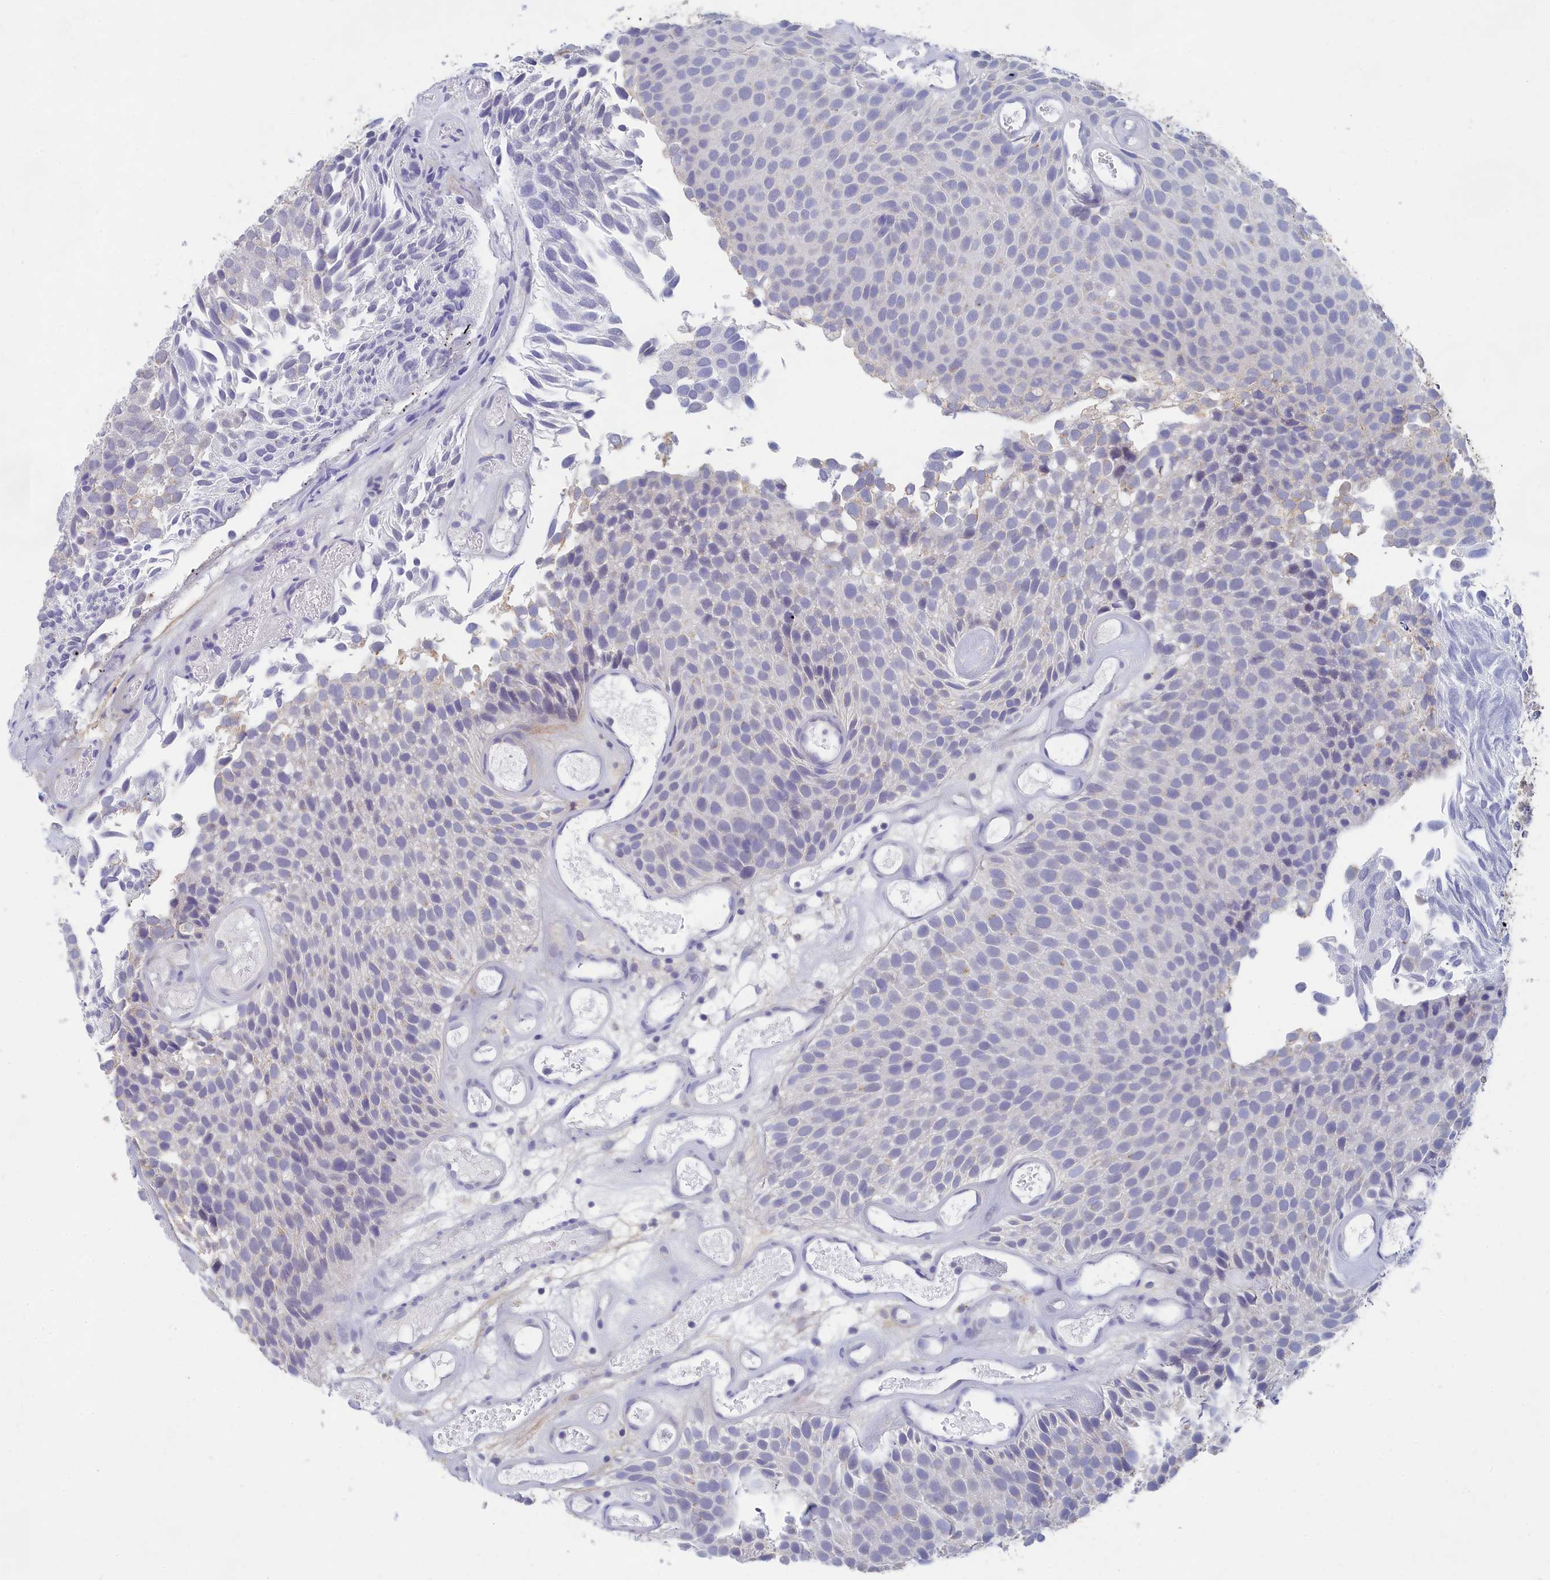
{"staining": {"intensity": "negative", "quantity": "none", "location": "none"}, "tissue": "urothelial cancer", "cell_type": "Tumor cells", "image_type": "cancer", "snomed": [{"axis": "morphology", "description": "Urothelial carcinoma, Low grade"}, {"axis": "topography", "description": "Urinary bladder"}], "caption": "Immunohistochemistry (IHC) photomicrograph of neoplastic tissue: human low-grade urothelial carcinoma stained with DAB (3,3'-diaminobenzidine) shows no significant protein expression in tumor cells.", "gene": "LRIF1", "patient": {"sex": "male", "age": 89}}